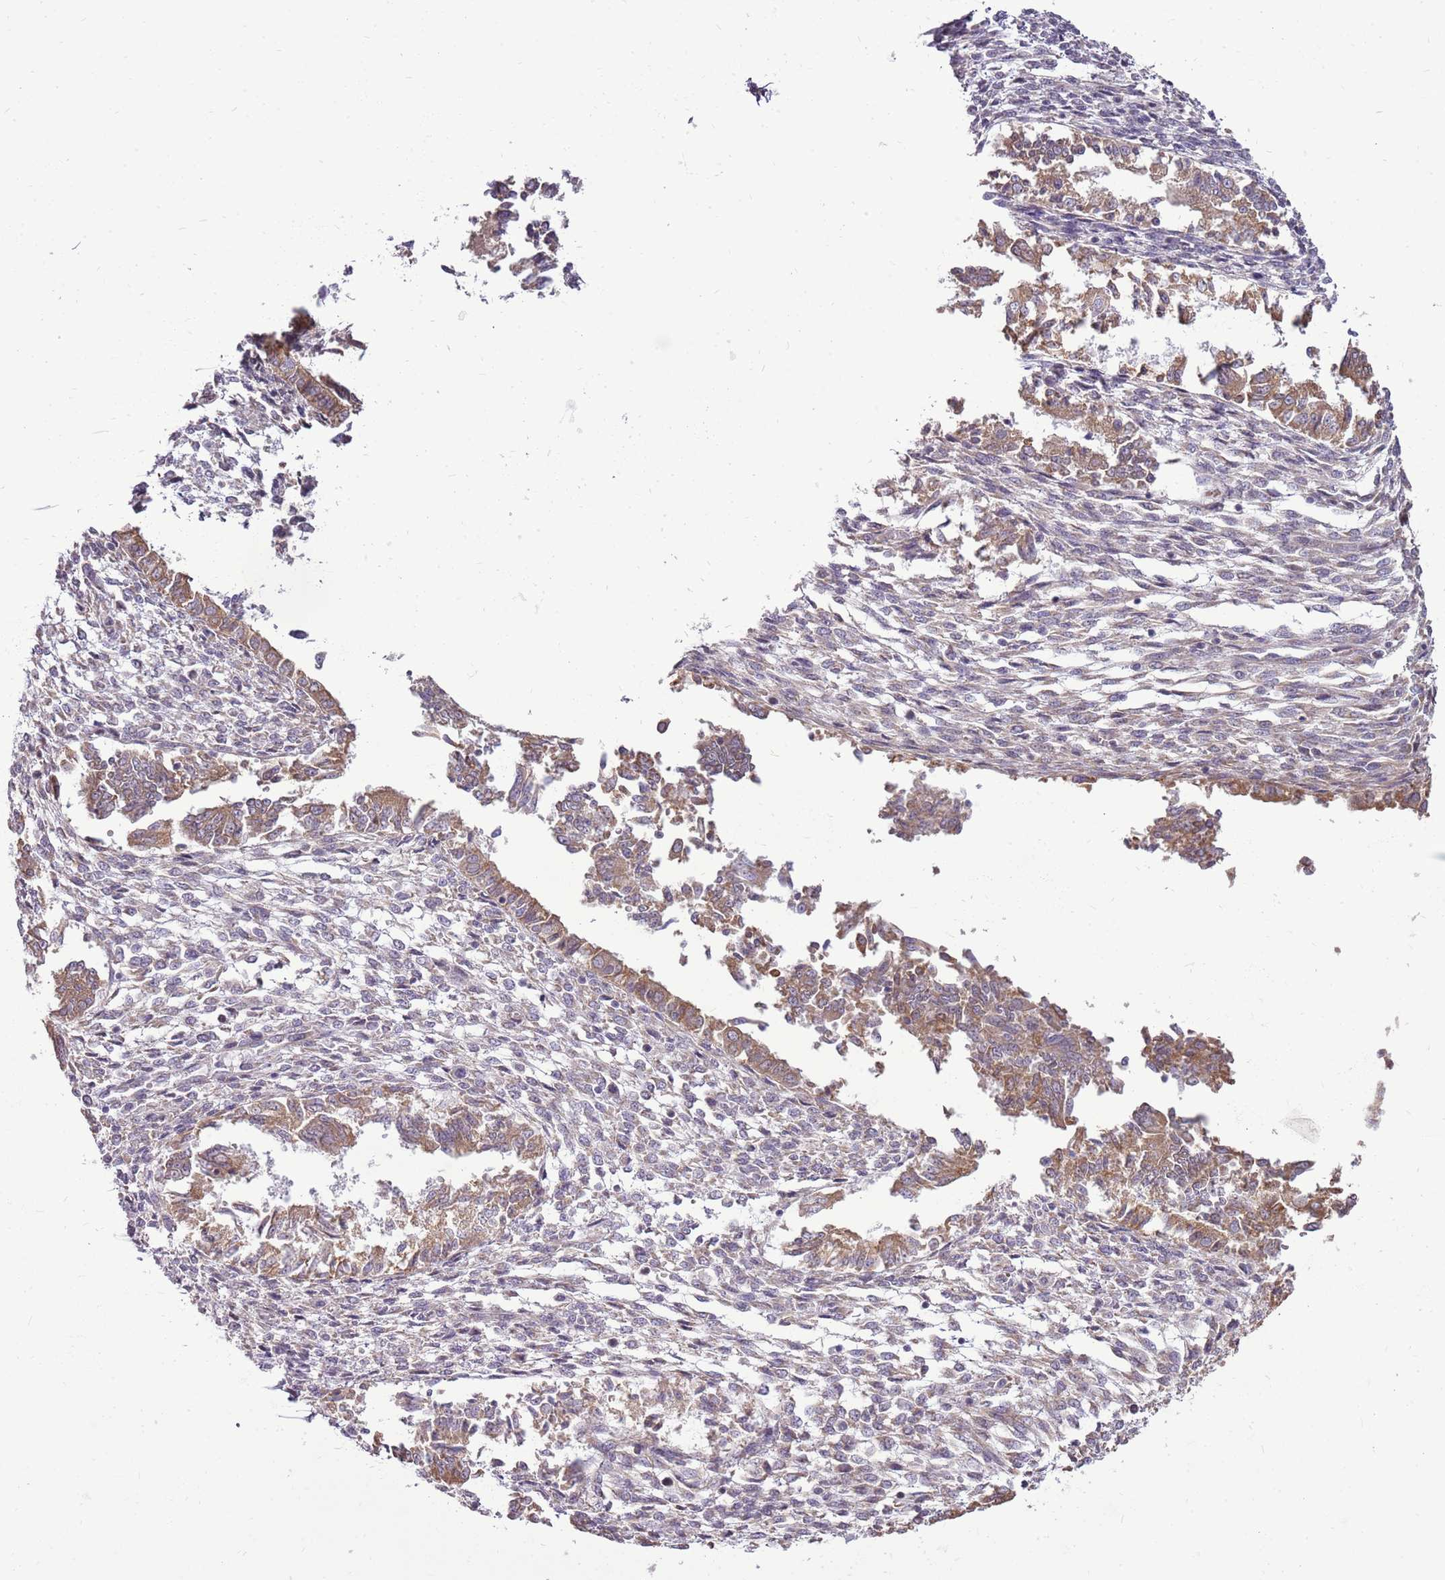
{"staining": {"intensity": "negative", "quantity": "none", "location": "none"}, "tissue": "endometrium", "cell_type": "Cells in endometrial stroma", "image_type": "normal", "snomed": [{"axis": "morphology", "description": "Normal tissue, NOS"}, {"axis": "topography", "description": "Uterus"}, {"axis": "topography", "description": "Endometrium"}], "caption": "The histopathology image demonstrates no significant staining in cells in endometrial stroma of endometrium.", "gene": "UGGT2", "patient": {"sex": "female", "age": 48}}